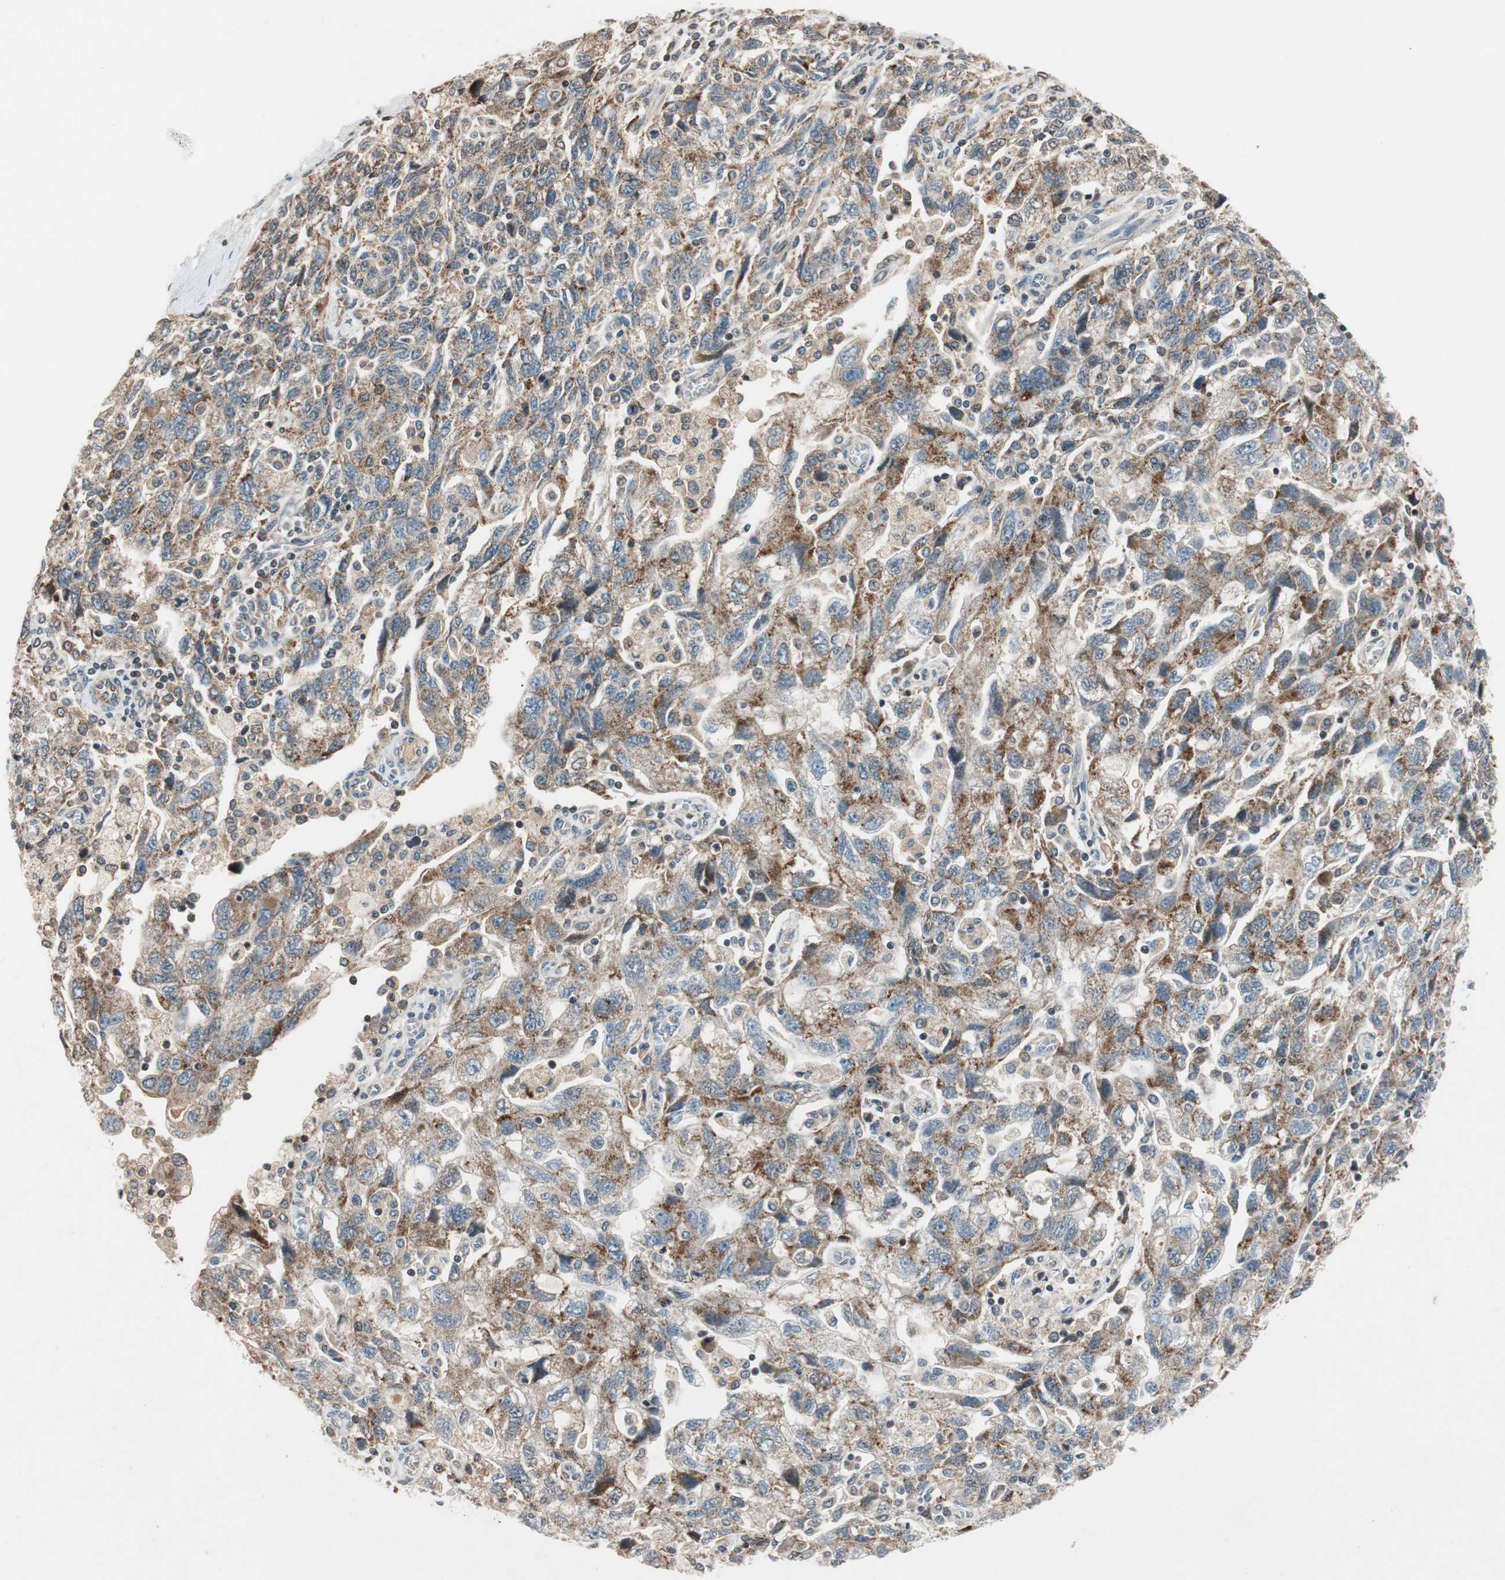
{"staining": {"intensity": "moderate", "quantity": "25%-75%", "location": "cytoplasmic/membranous"}, "tissue": "ovarian cancer", "cell_type": "Tumor cells", "image_type": "cancer", "snomed": [{"axis": "morphology", "description": "Carcinoma, NOS"}, {"axis": "morphology", "description": "Cystadenocarcinoma, serous, NOS"}, {"axis": "topography", "description": "Ovary"}], "caption": "DAB immunohistochemical staining of human ovarian cancer (carcinoma) displays moderate cytoplasmic/membranous protein positivity in approximately 25%-75% of tumor cells. (DAB (3,3'-diaminobenzidine) IHC with brightfield microscopy, high magnification).", "gene": "GCLM", "patient": {"sex": "female", "age": 69}}